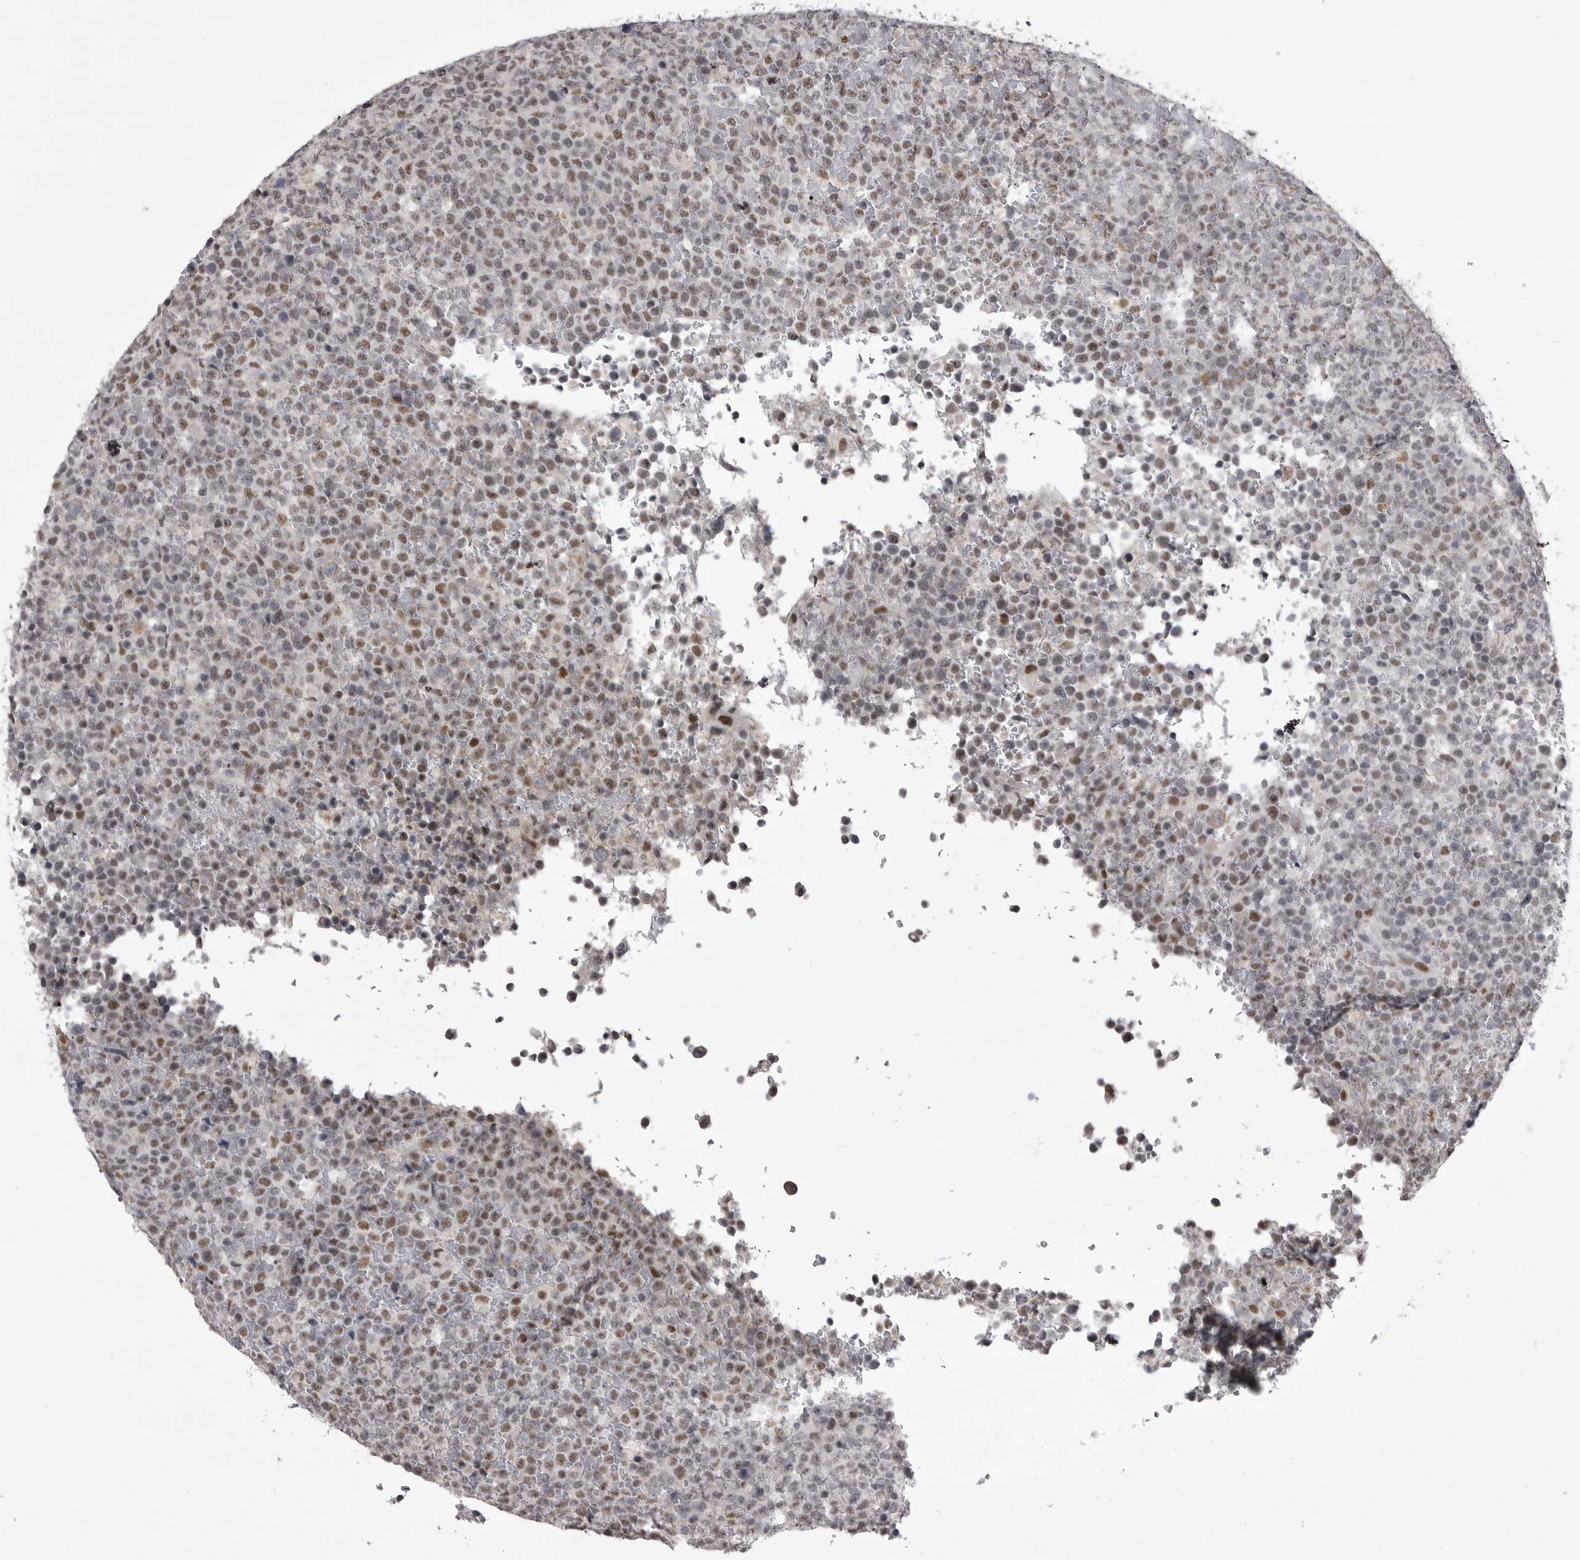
{"staining": {"intensity": "weak", "quantity": "25%-75%", "location": "nuclear"}, "tissue": "lymphoma", "cell_type": "Tumor cells", "image_type": "cancer", "snomed": [{"axis": "morphology", "description": "Malignant lymphoma, non-Hodgkin's type, High grade"}, {"axis": "topography", "description": "Lymph node"}], "caption": "A brown stain highlights weak nuclear staining of a protein in human high-grade malignant lymphoma, non-Hodgkin's type tumor cells.", "gene": "PRPF3", "patient": {"sex": "male", "age": 13}}